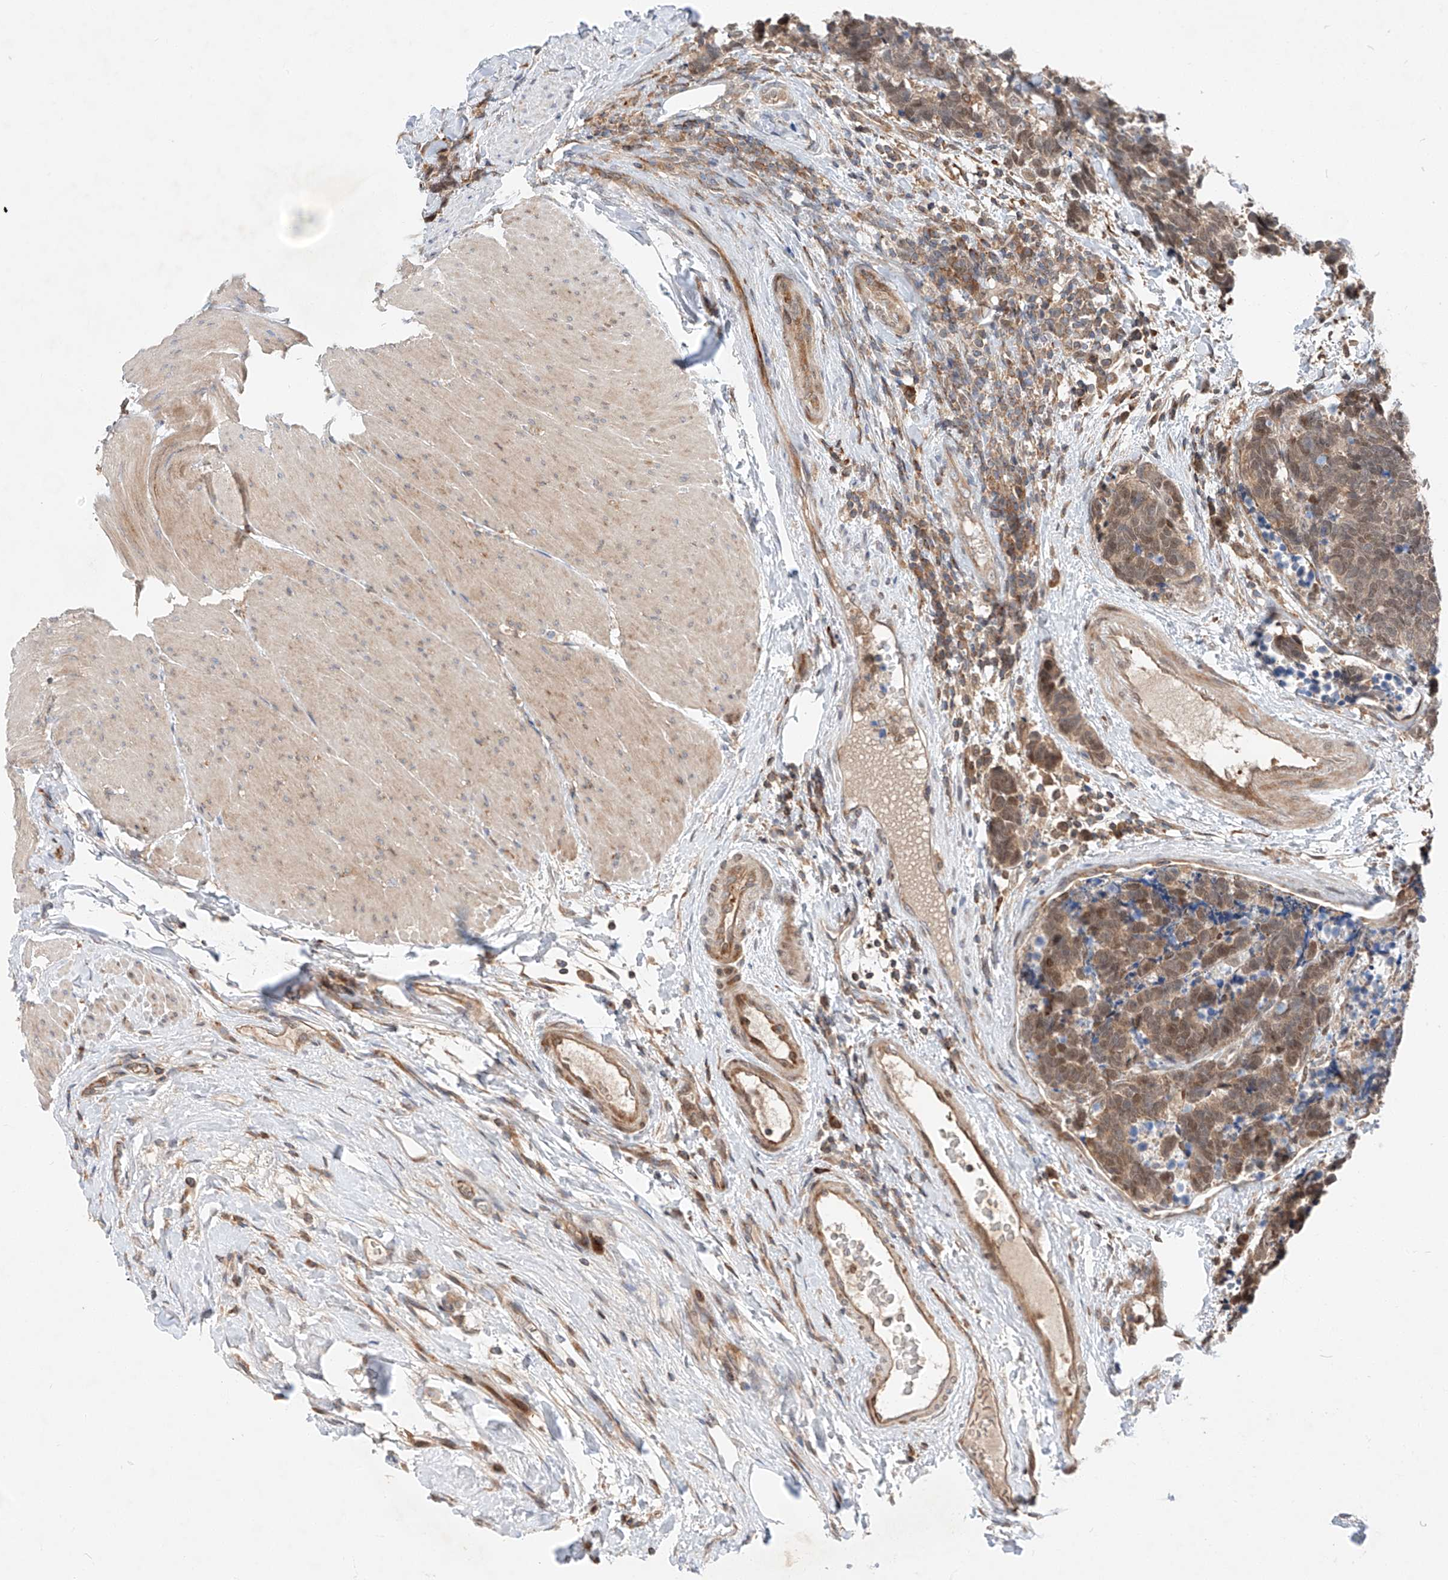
{"staining": {"intensity": "weak", "quantity": ">75%", "location": "cytoplasmic/membranous,nuclear"}, "tissue": "carcinoid", "cell_type": "Tumor cells", "image_type": "cancer", "snomed": [{"axis": "morphology", "description": "Carcinoma, NOS"}, {"axis": "morphology", "description": "Carcinoid, malignant, NOS"}, {"axis": "topography", "description": "Urinary bladder"}], "caption": "Weak cytoplasmic/membranous and nuclear staining for a protein is present in about >75% of tumor cells of carcinoma using IHC.", "gene": "RUSC1", "patient": {"sex": "male", "age": 57}}